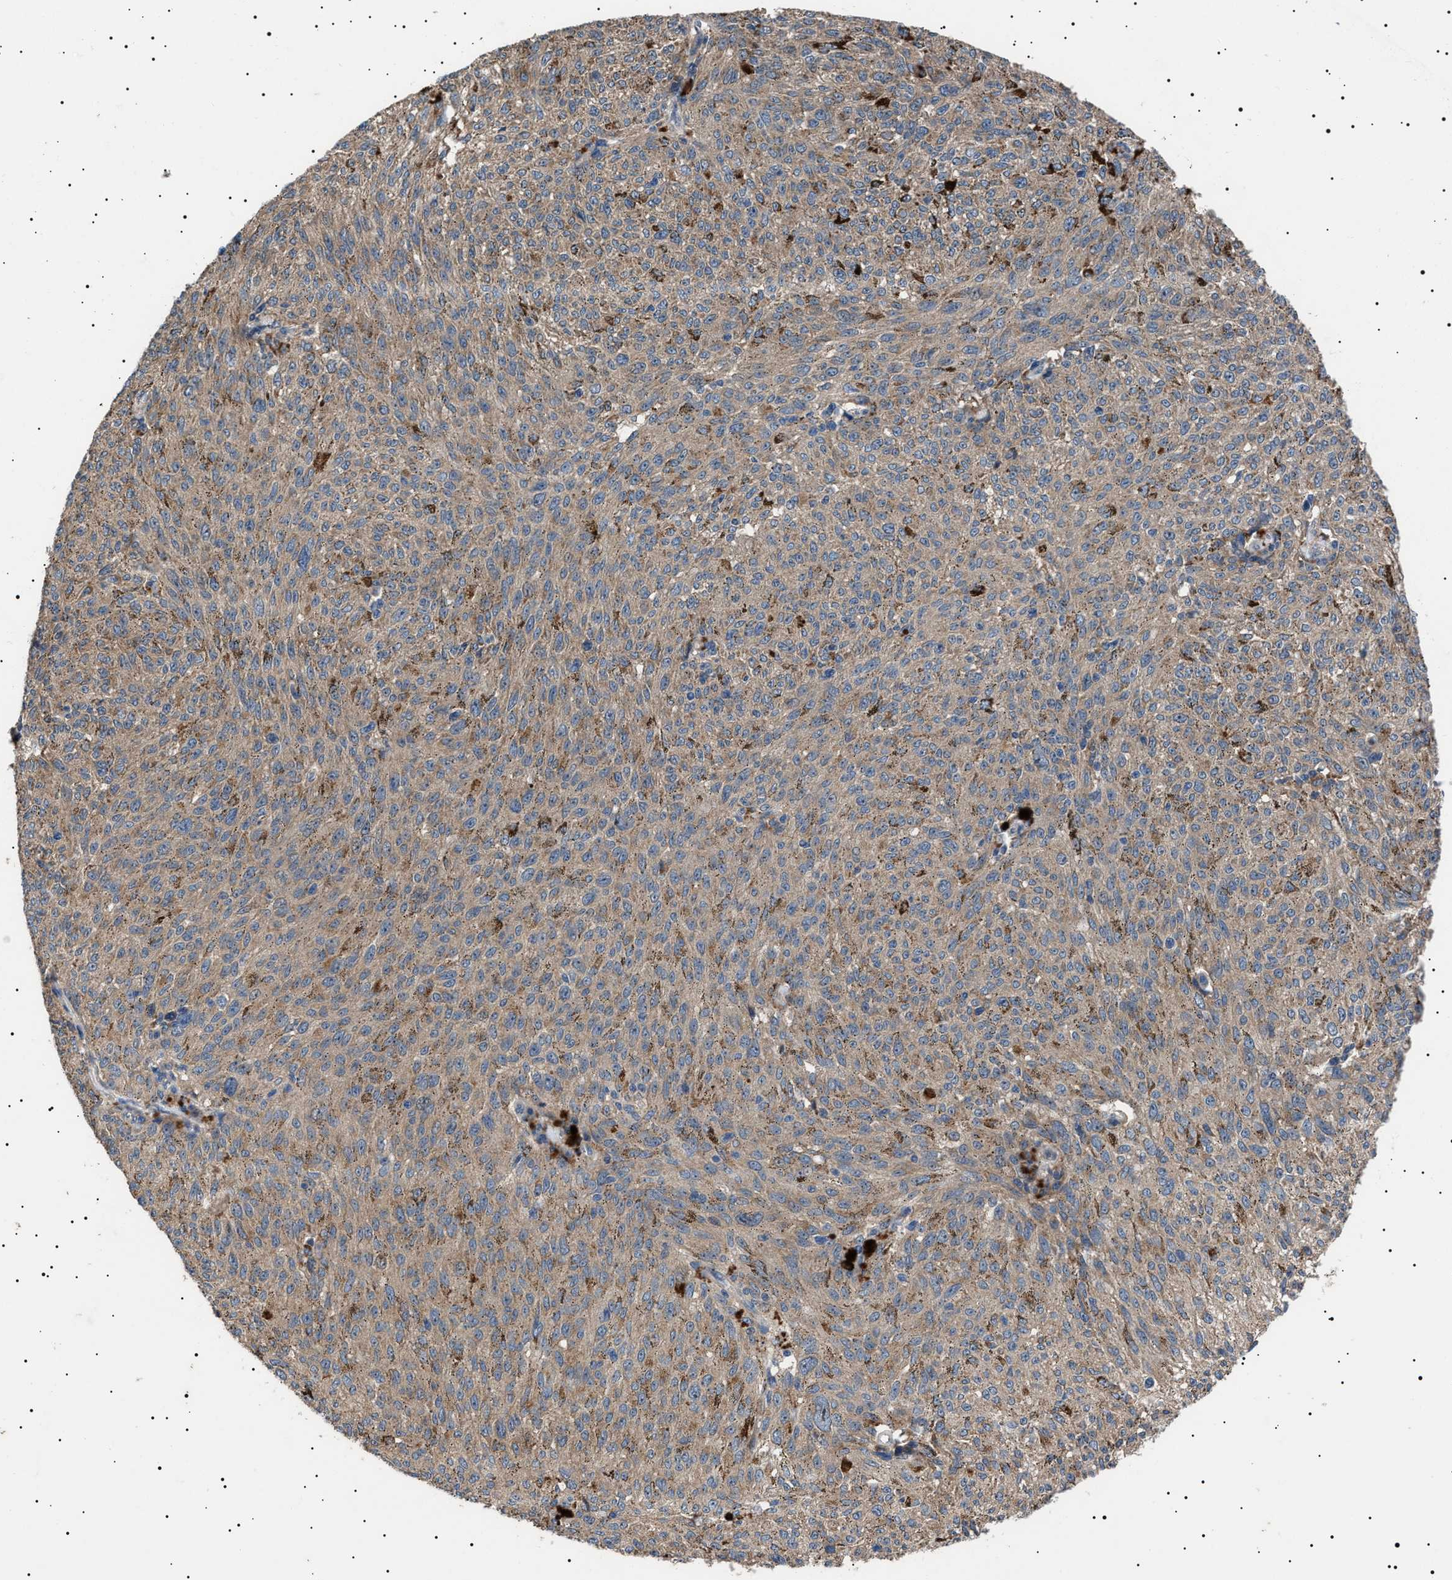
{"staining": {"intensity": "weak", "quantity": ">75%", "location": "cytoplasmic/membranous"}, "tissue": "melanoma", "cell_type": "Tumor cells", "image_type": "cancer", "snomed": [{"axis": "morphology", "description": "Malignant melanoma, NOS"}, {"axis": "topography", "description": "Skin"}], "caption": "Immunohistochemistry of malignant melanoma exhibits low levels of weak cytoplasmic/membranous expression in approximately >75% of tumor cells.", "gene": "PTRH1", "patient": {"sex": "female", "age": 72}}